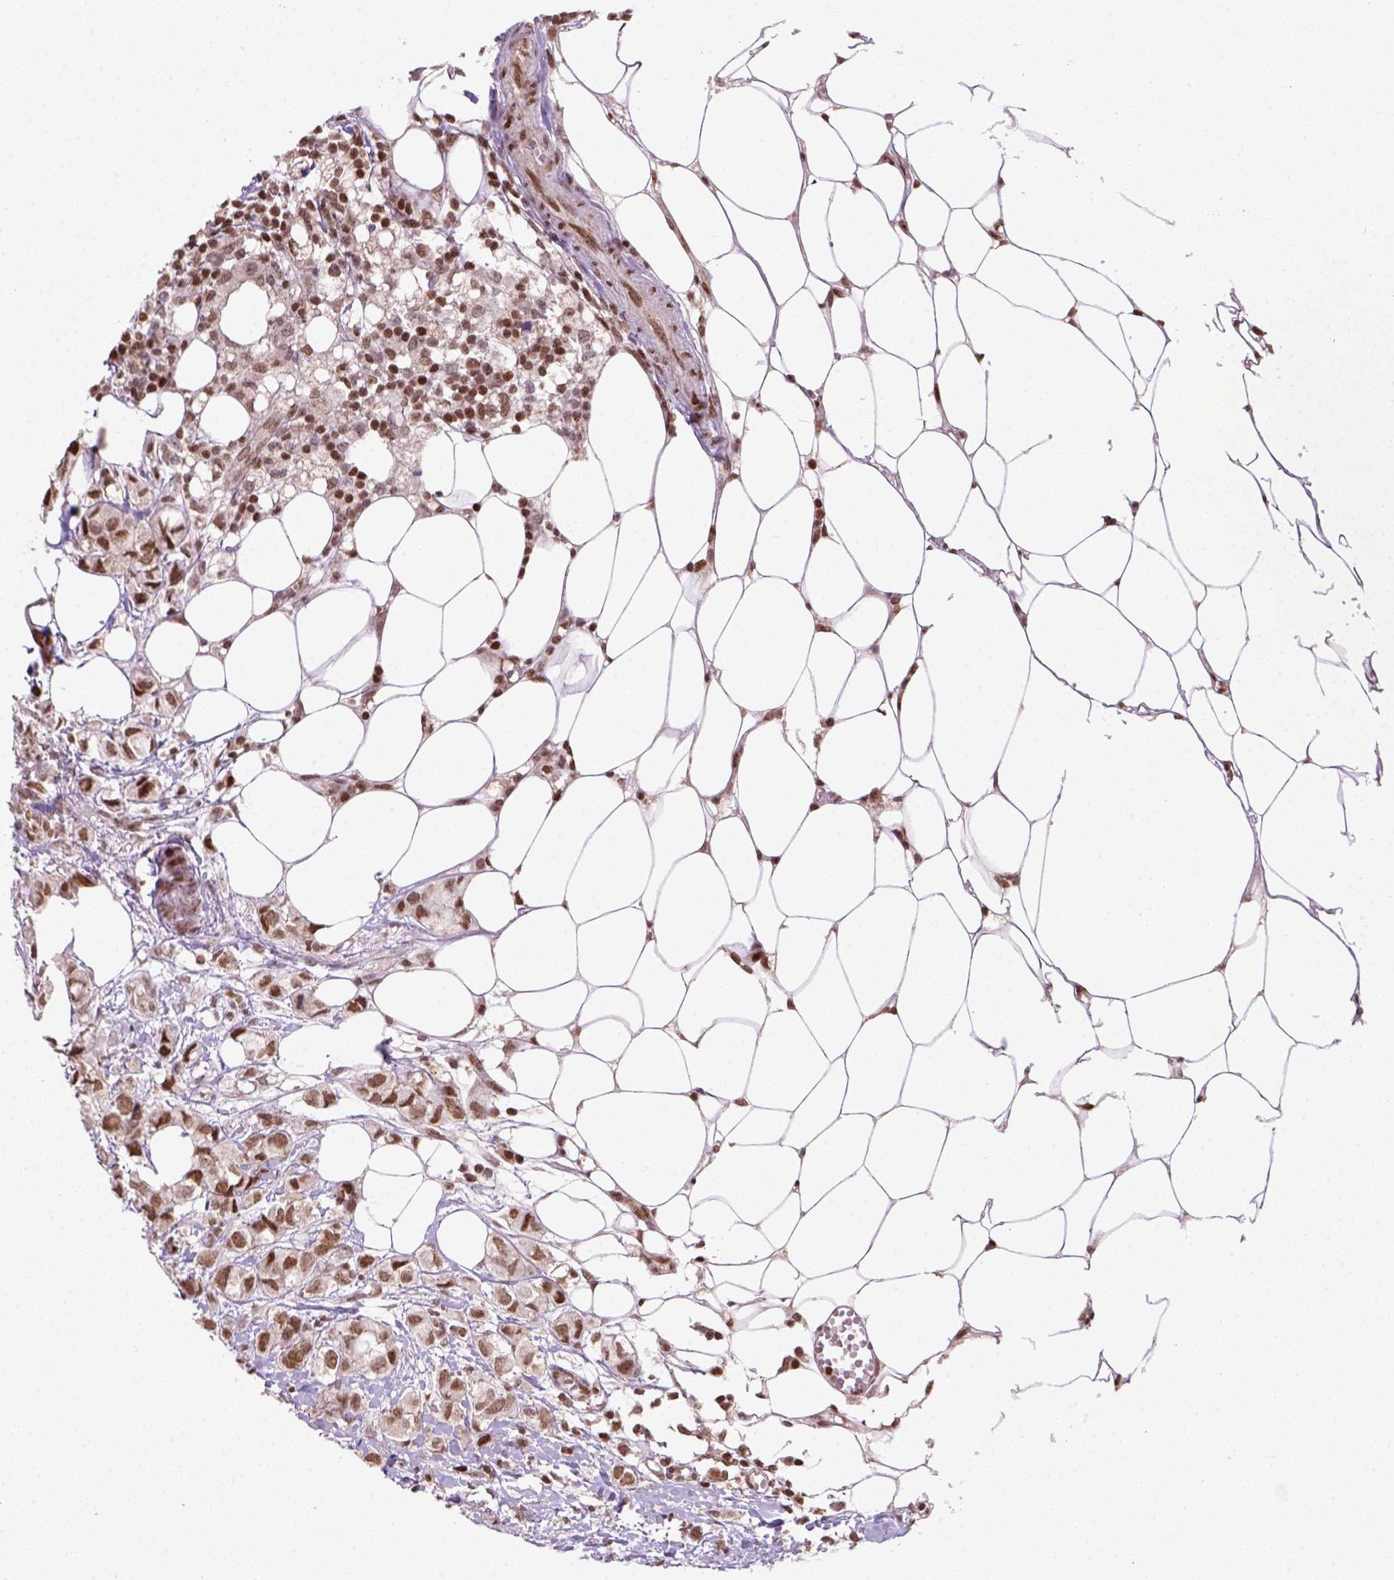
{"staining": {"intensity": "moderate", "quantity": ">75%", "location": "nuclear"}, "tissue": "breast cancer", "cell_type": "Tumor cells", "image_type": "cancer", "snomed": [{"axis": "morphology", "description": "Duct carcinoma"}, {"axis": "topography", "description": "Breast"}], "caption": "A histopathology image of breast cancer stained for a protein demonstrates moderate nuclear brown staining in tumor cells.", "gene": "MGMT", "patient": {"sex": "female", "age": 85}}